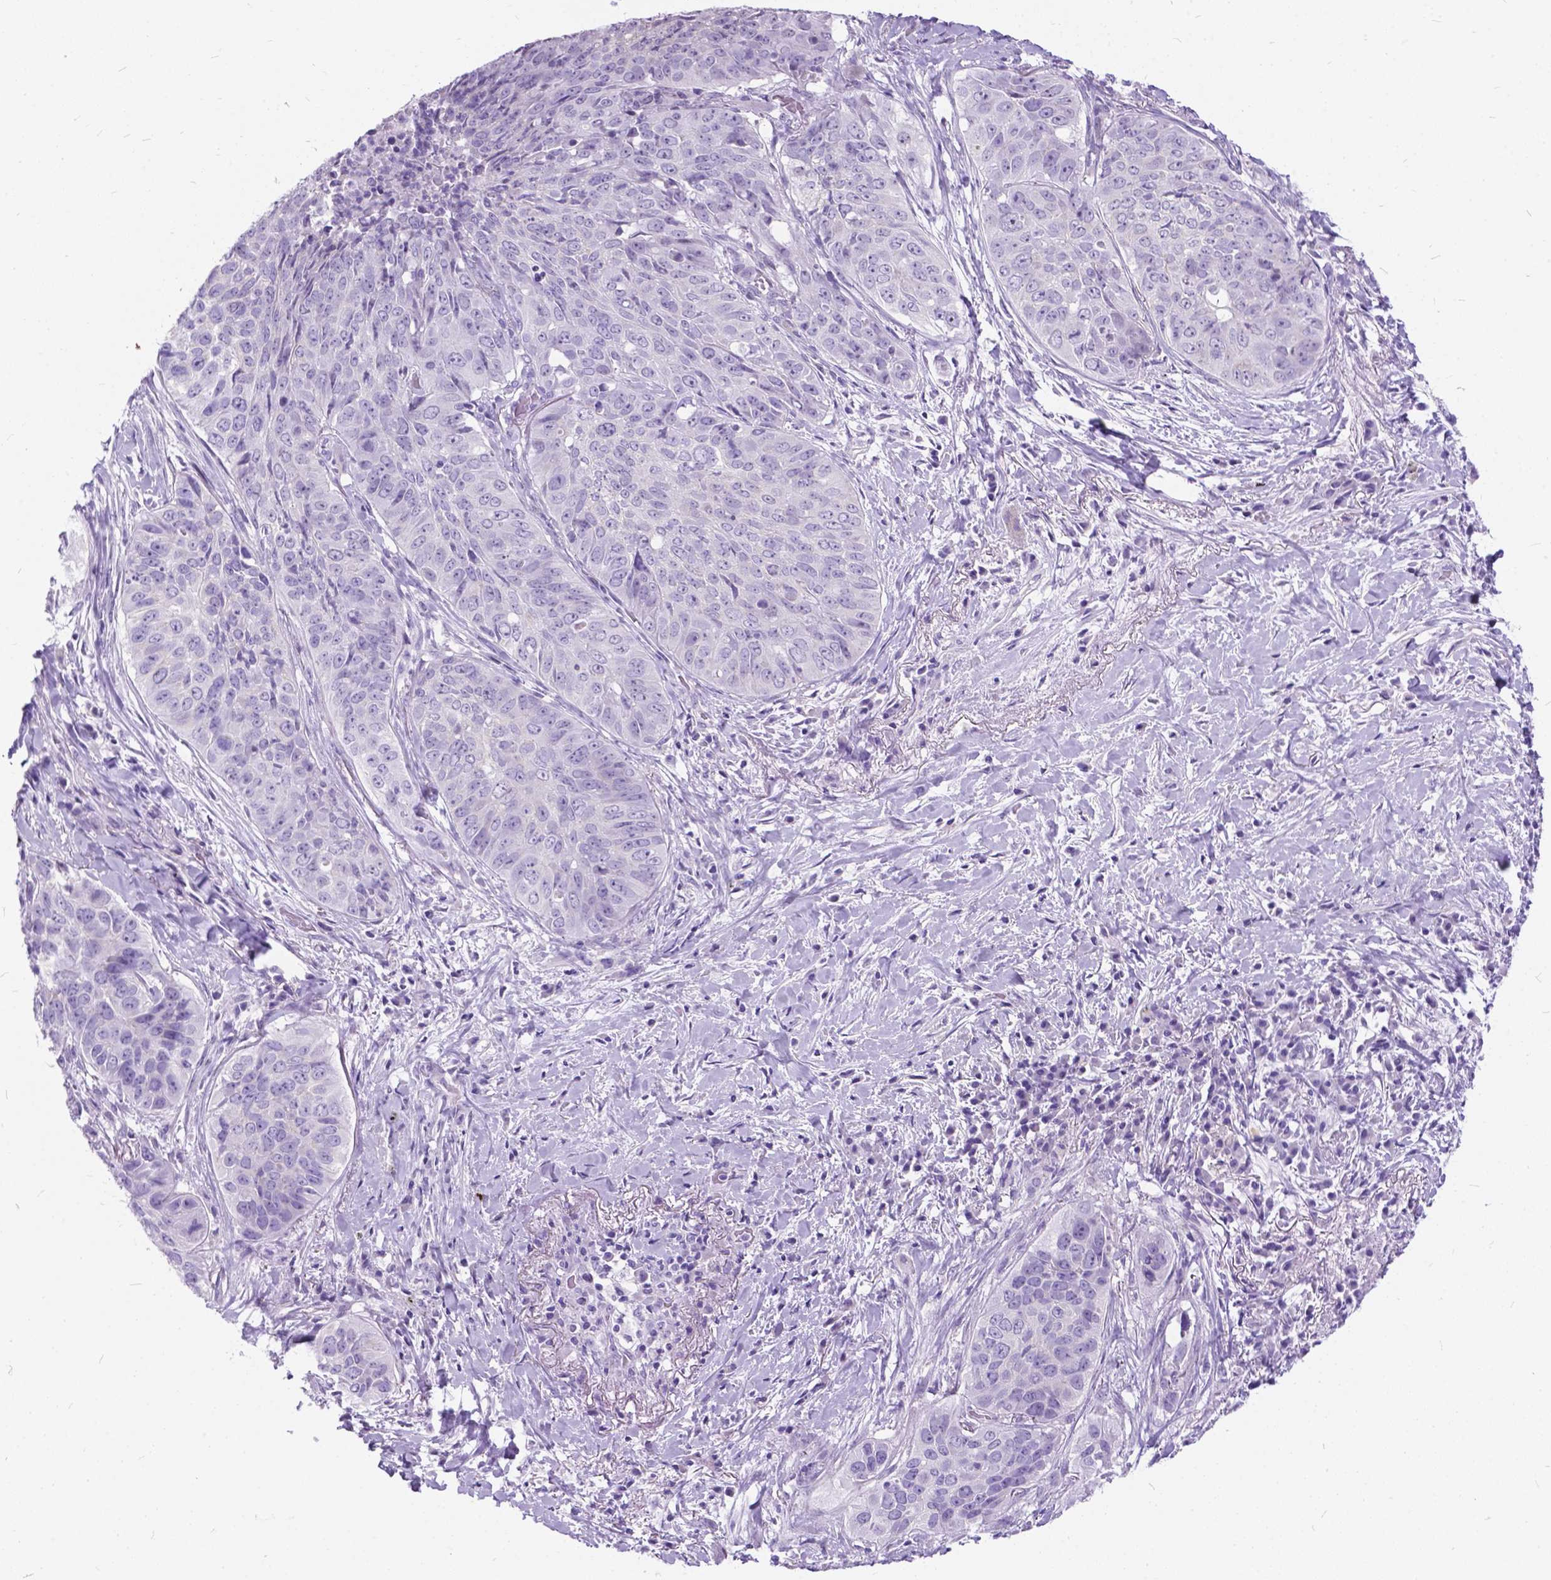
{"staining": {"intensity": "negative", "quantity": "none", "location": "none"}, "tissue": "lung cancer", "cell_type": "Tumor cells", "image_type": "cancer", "snomed": [{"axis": "morphology", "description": "Normal tissue, NOS"}, {"axis": "morphology", "description": "Squamous cell carcinoma, NOS"}, {"axis": "topography", "description": "Bronchus"}, {"axis": "topography", "description": "Lung"}], "caption": "Image shows no protein staining in tumor cells of lung cancer tissue.", "gene": "BSND", "patient": {"sex": "male", "age": 64}}